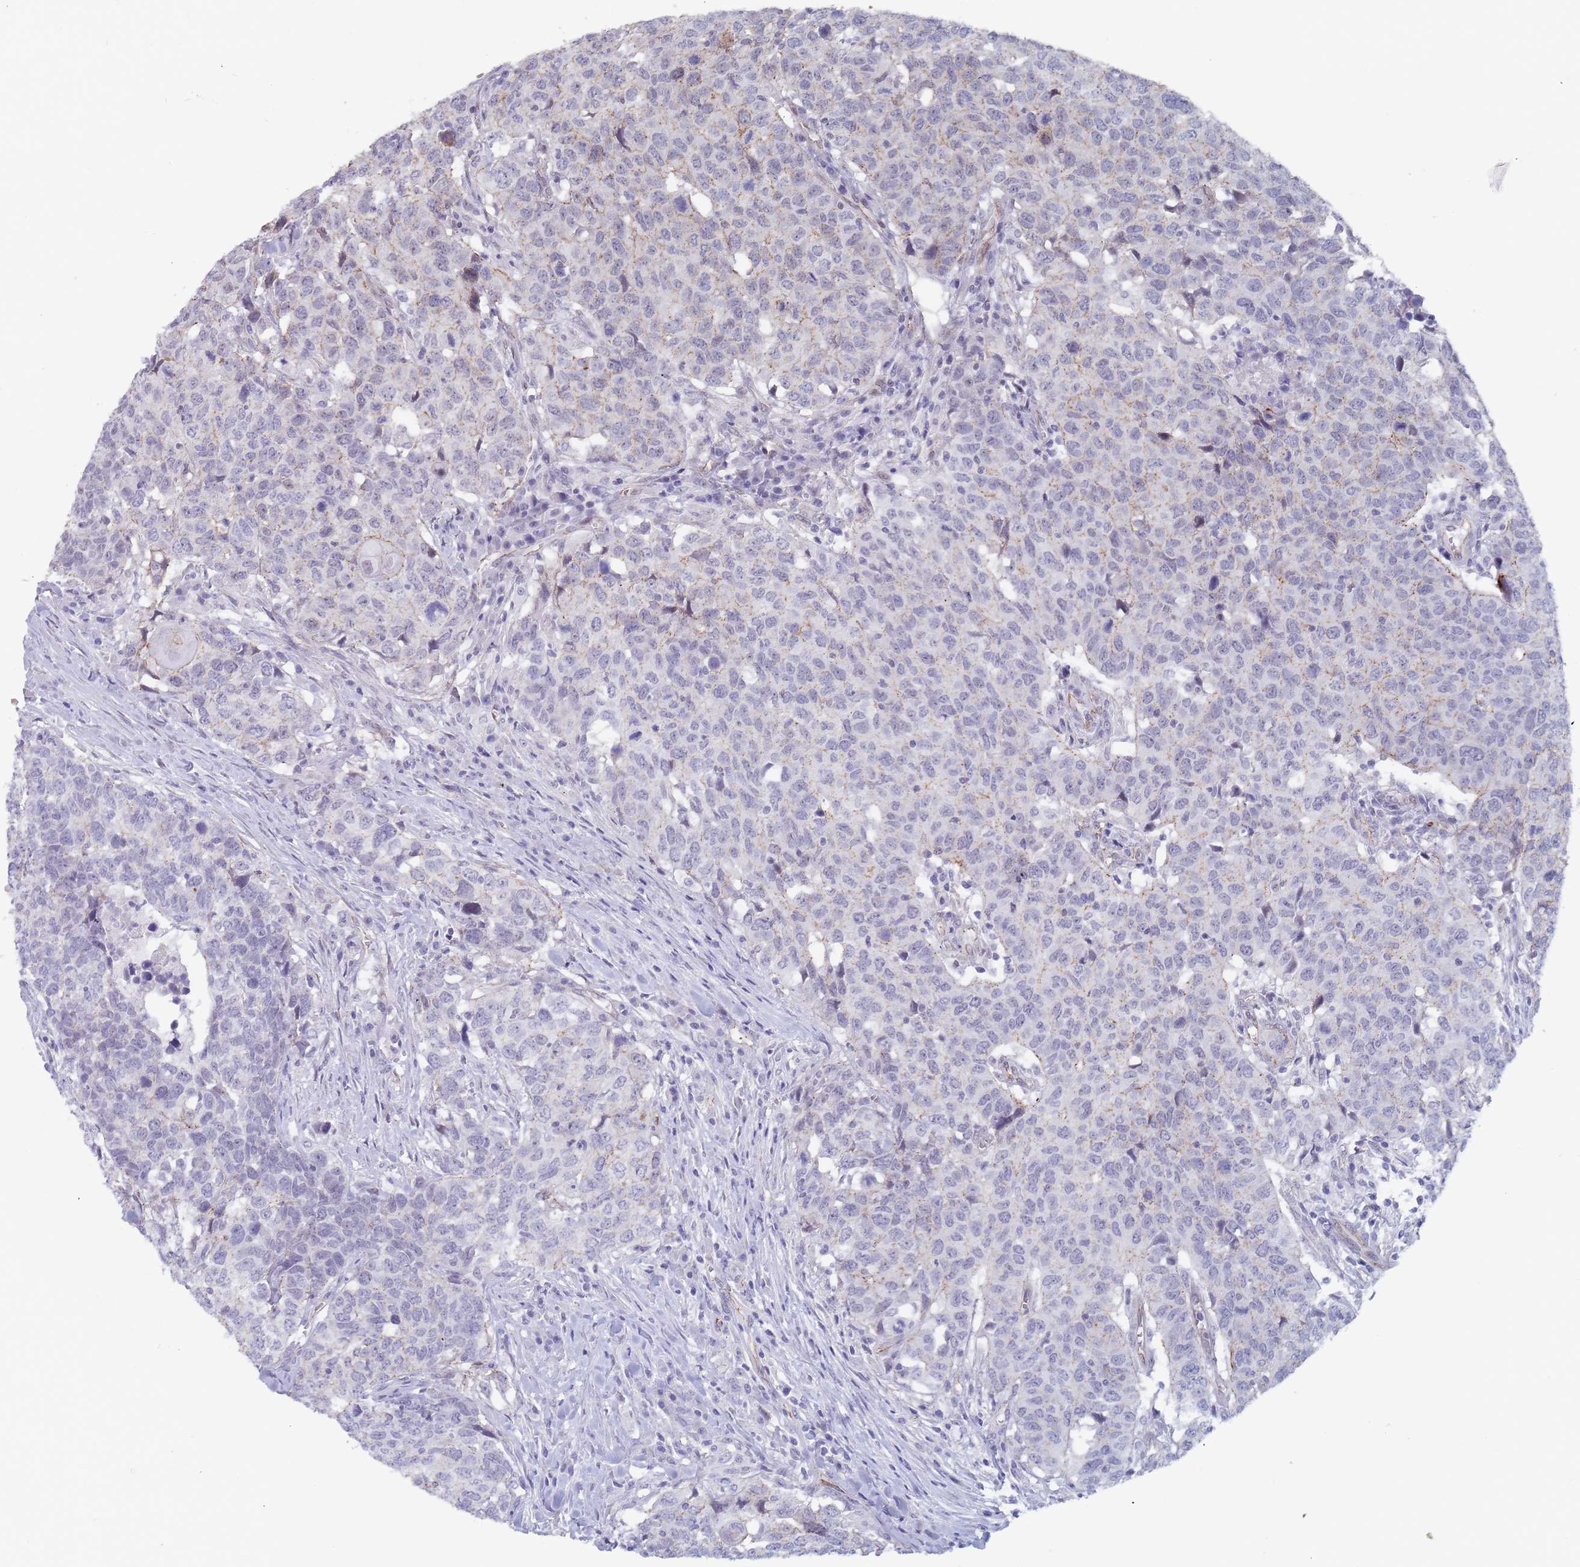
{"staining": {"intensity": "negative", "quantity": "none", "location": "none"}, "tissue": "head and neck cancer", "cell_type": "Tumor cells", "image_type": "cancer", "snomed": [{"axis": "morphology", "description": "Normal tissue, NOS"}, {"axis": "morphology", "description": "Squamous cell carcinoma, NOS"}, {"axis": "topography", "description": "Skeletal muscle"}, {"axis": "topography", "description": "Vascular tissue"}, {"axis": "topography", "description": "Peripheral nerve tissue"}, {"axis": "topography", "description": "Head-Neck"}], "caption": "This is an IHC photomicrograph of squamous cell carcinoma (head and neck). There is no positivity in tumor cells.", "gene": "OR5A2", "patient": {"sex": "male", "age": 66}}